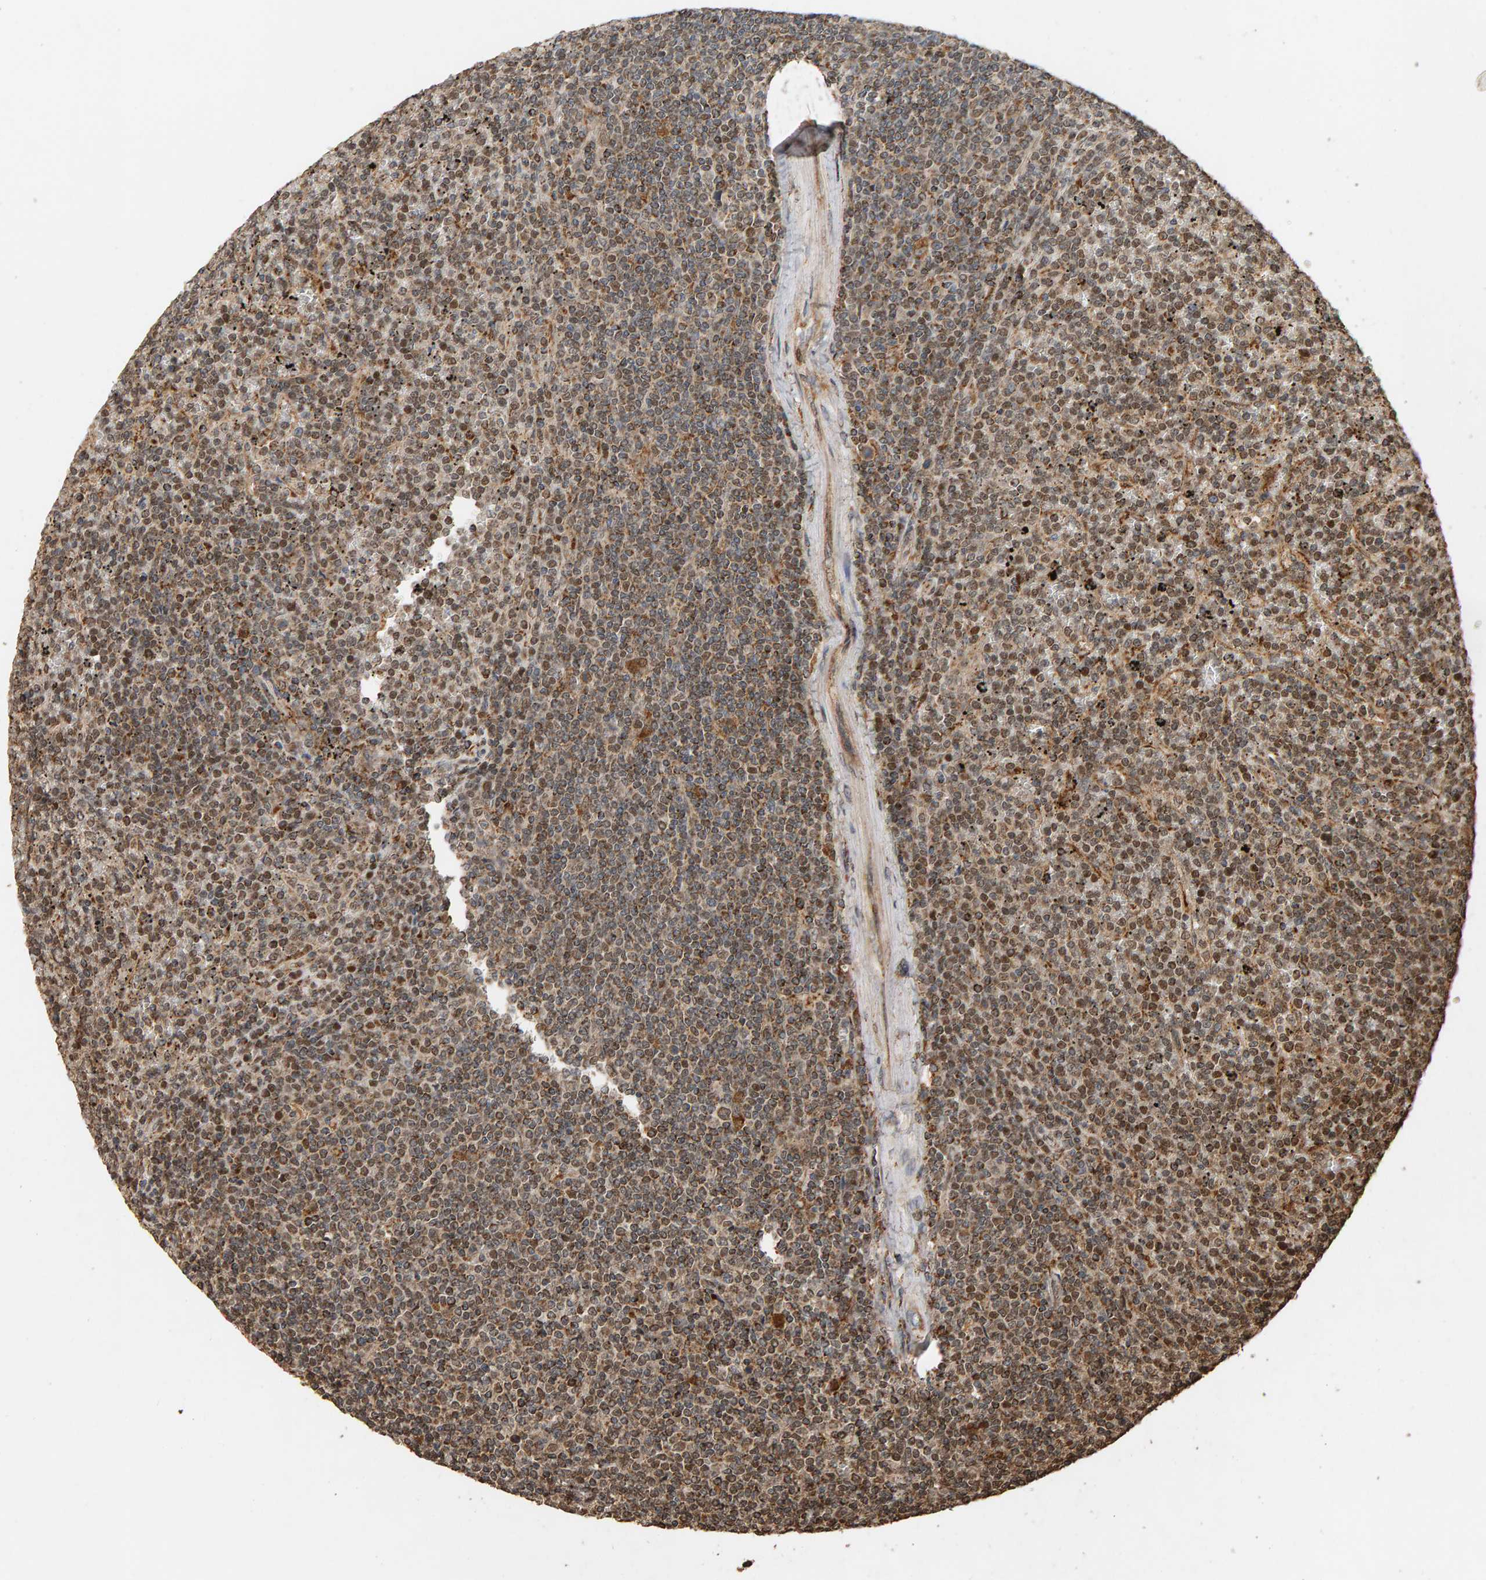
{"staining": {"intensity": "moderate", "quantity": ">75%", "location": "nuclear"}, "tissue": "lymphoma", "cell_type": "Tumor cells", "image_type": "cancer", "snomed": [{"axis": "morphology", "description": "Malignant lymphoma, non-Hodgkin's type, Low grade"}, {"axis": "topography", "description": "Spleen"}], "caption": "Lymphoma tissue shows moderate nuclear staining in about >75% of tumor cells", "gene": "GSTK1", "patient": {"sex": "female", "age": 19}}